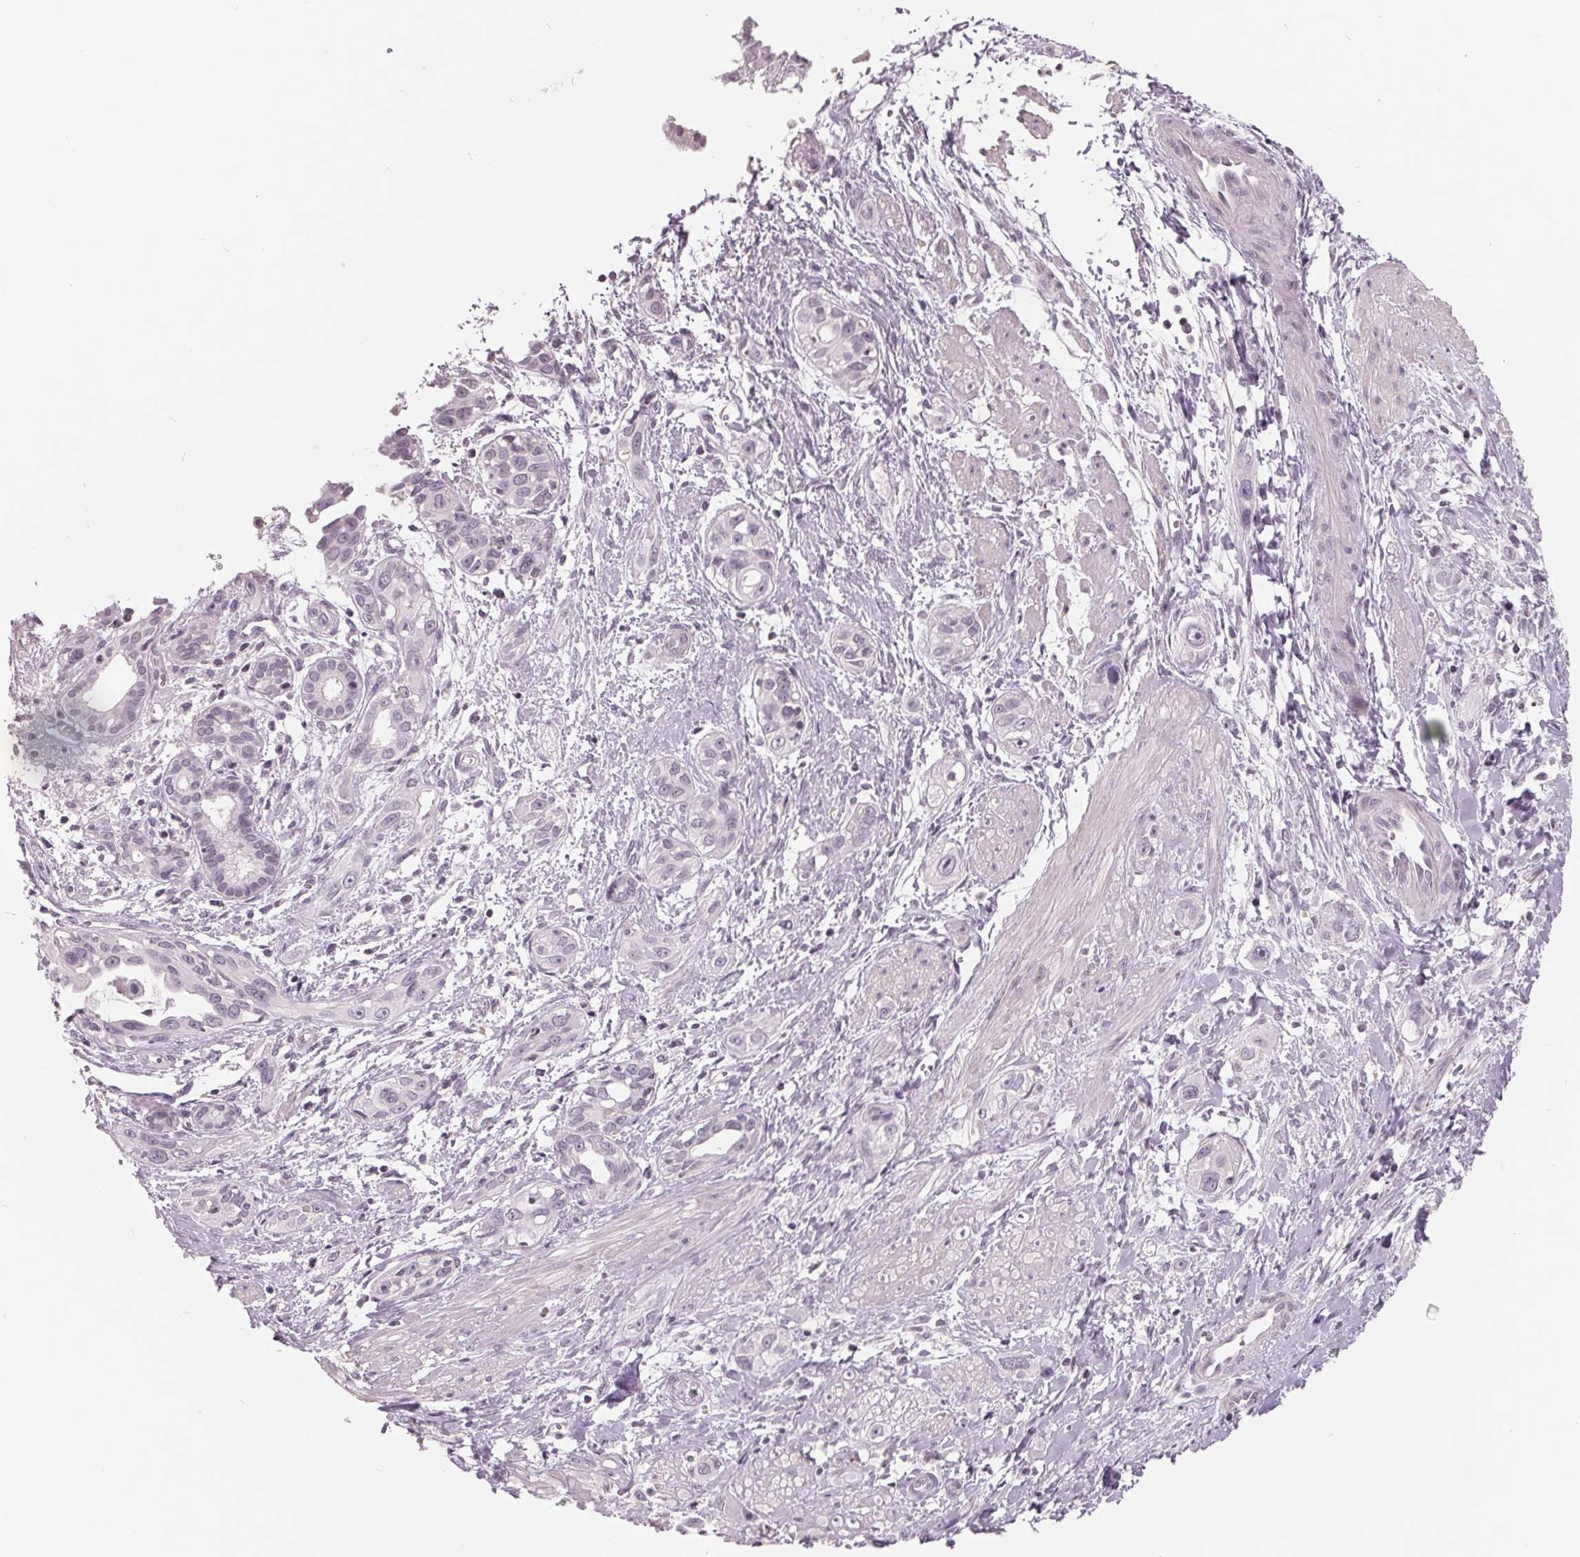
{"staining": {"intensity": "negative", "quantity": "none", "location": "none"}, "tissue": "pancreatic cancer", "cell_type": "Tumor cells", "image_type": "cancer", "snomed": [{"axis": "morphology", "description": "Adenocarcinoma, NOS"}, {"axis": "topography", "description": "Pancreas"}], "caption": "High power microscopy micrograph of an immunohistochemistry micrograph of pancreatic adenocarcinoma, revealing no significant staining in tumor cells. (DAB (3,3'-diaminobenzidine) immunohistochemistry (IHC), high magnification).", "gene": "FTCD", "patient": {"sex": "female", "age": 55}}